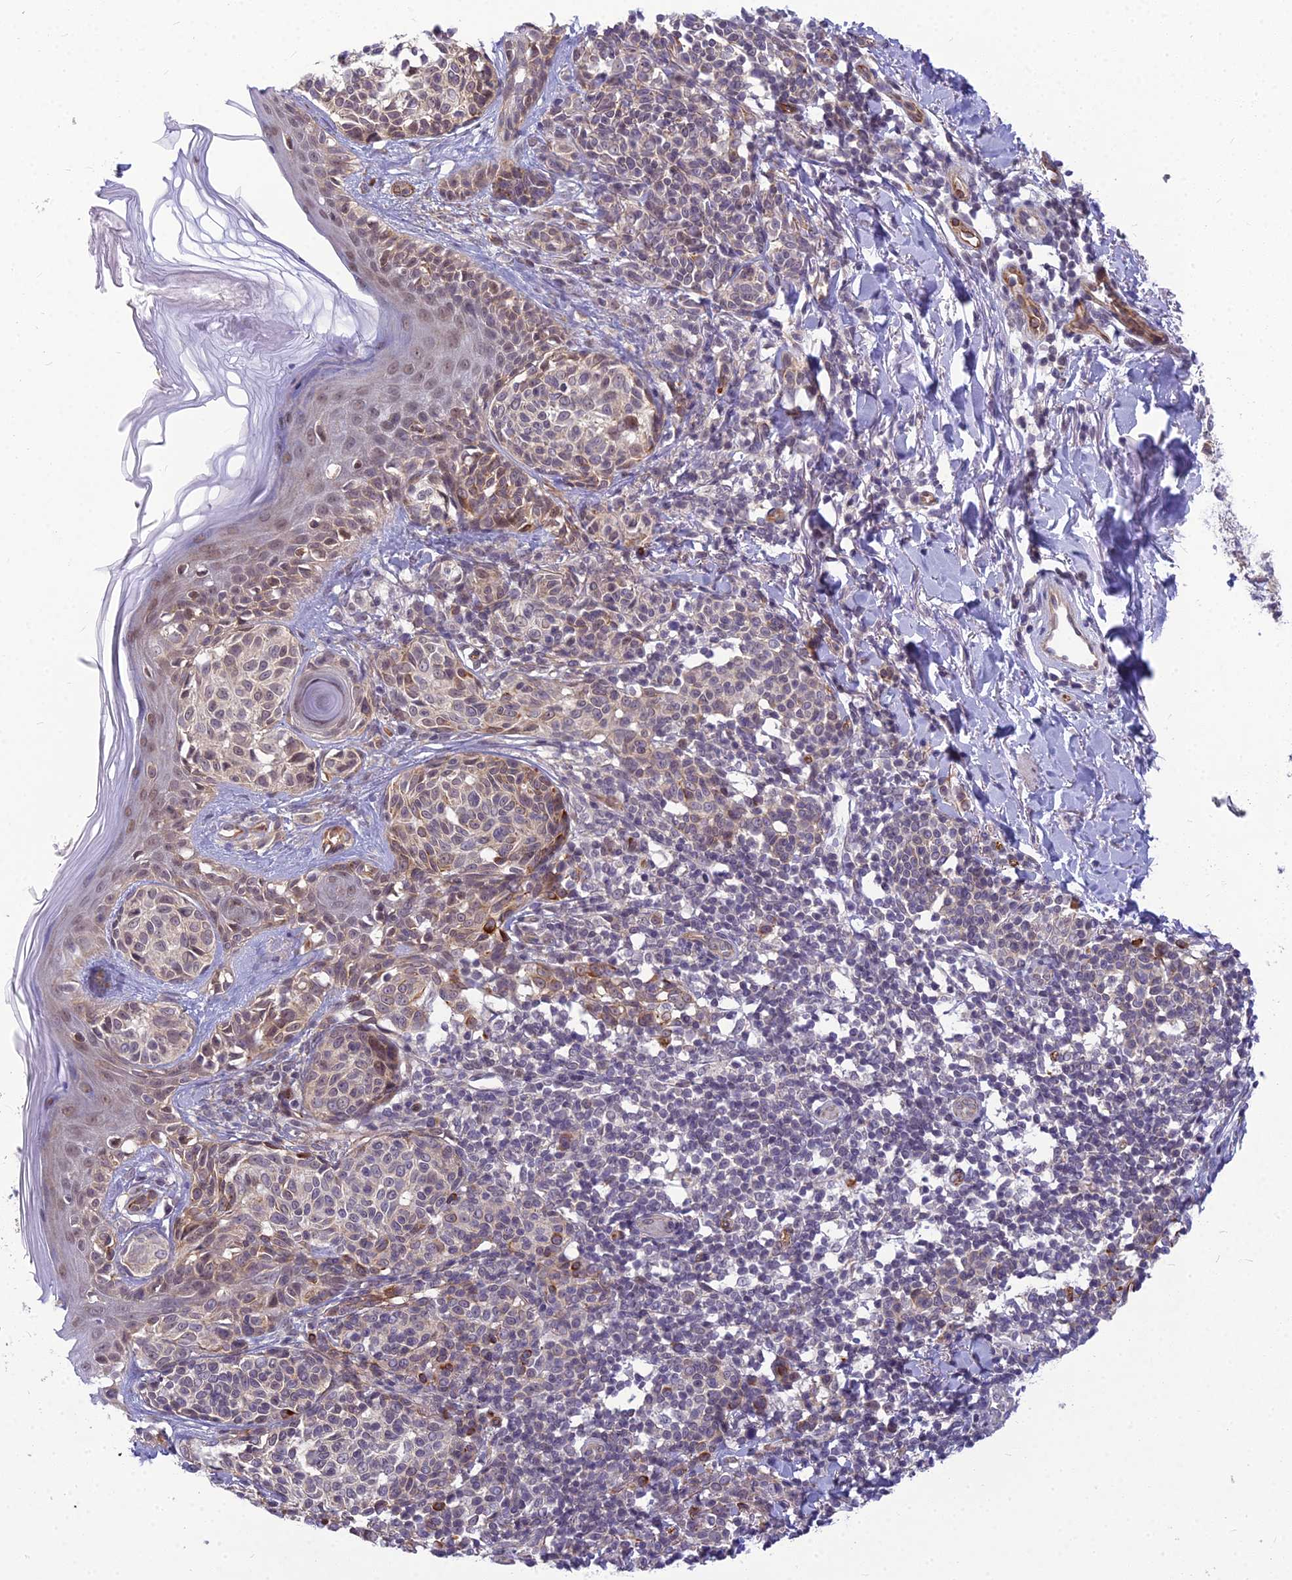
{"staining": {"intensity": "weak", "quantity": "25%-75%", "location": "cytoplasmic/membranous,nuclear"}, "tissue": "melanoma", "cell_type": "Tumor cells", "image_type": "cancer", "snomed": [{"axis": "morphology", "description": "Malignant melanoma, NOS"}, {"axis": "topography", "description": "Skin of upper extremity"}], "caption": "Immunohistochemical staining of malignant melanoma shows weak cytoplasmic/membranous and nuclear protein staining in approximately 25%-75% of tumor cells.", "gene": "RGL3", "patient": {"sex": "male", "age": 40}}